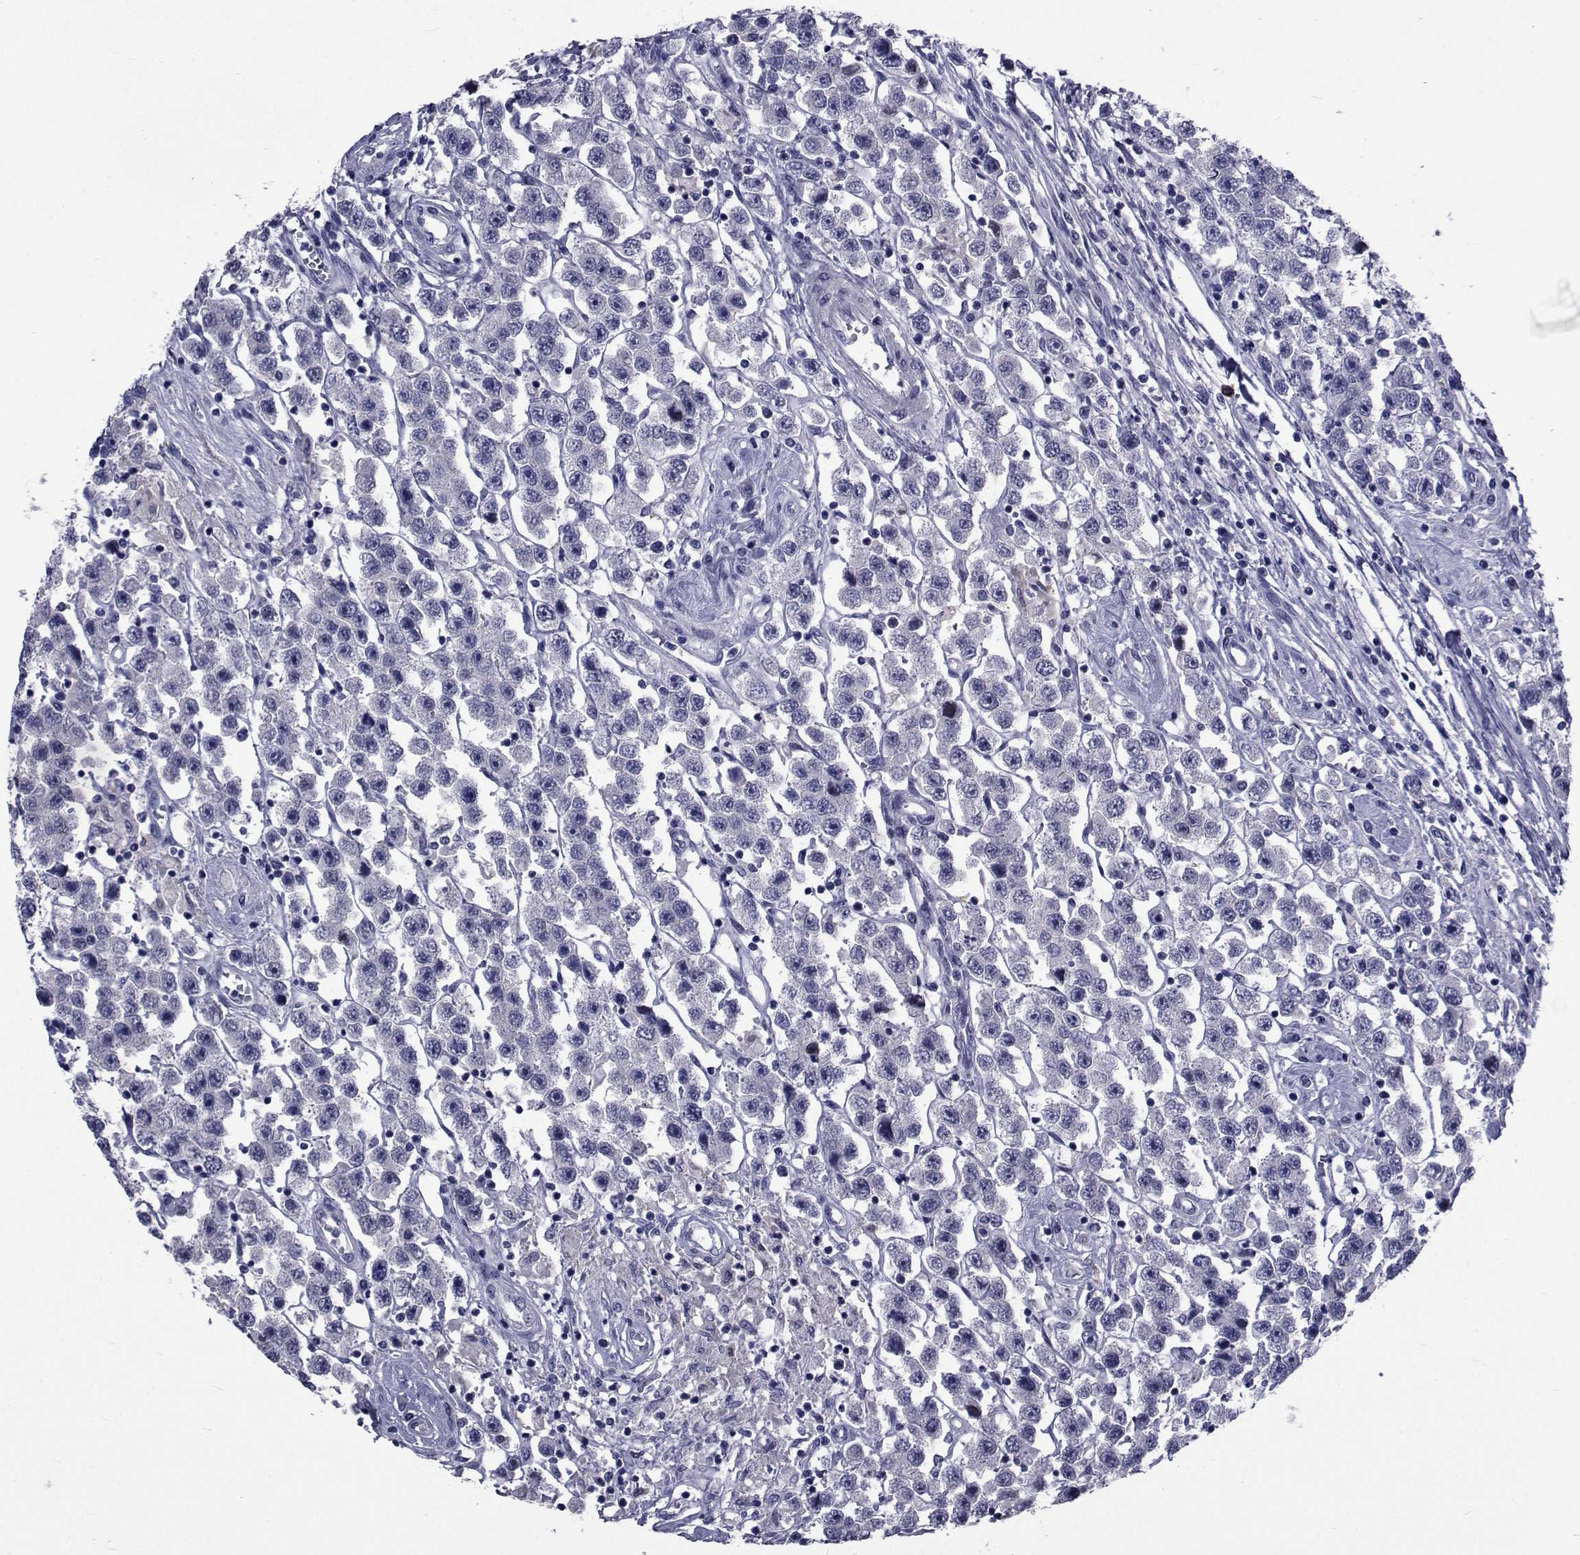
{"staining": {"intensity": "negative", "quantity": "none", "location": "none"}, "tissue": "testis cancer", "cell_type": "Tumor cells", "image_type": "cancer", "snomed": [{"axis": "morphology", "description": "Seminoma, NOS"}, {"axis": "topography", "description": "Testis"}], "caption": "Seminoma (testis) was stained to show a protein in brown. There is no significant positivity in tumor cells.", "gene": "SEMA5B", "patient": {"sex": "male", "age": 45}}